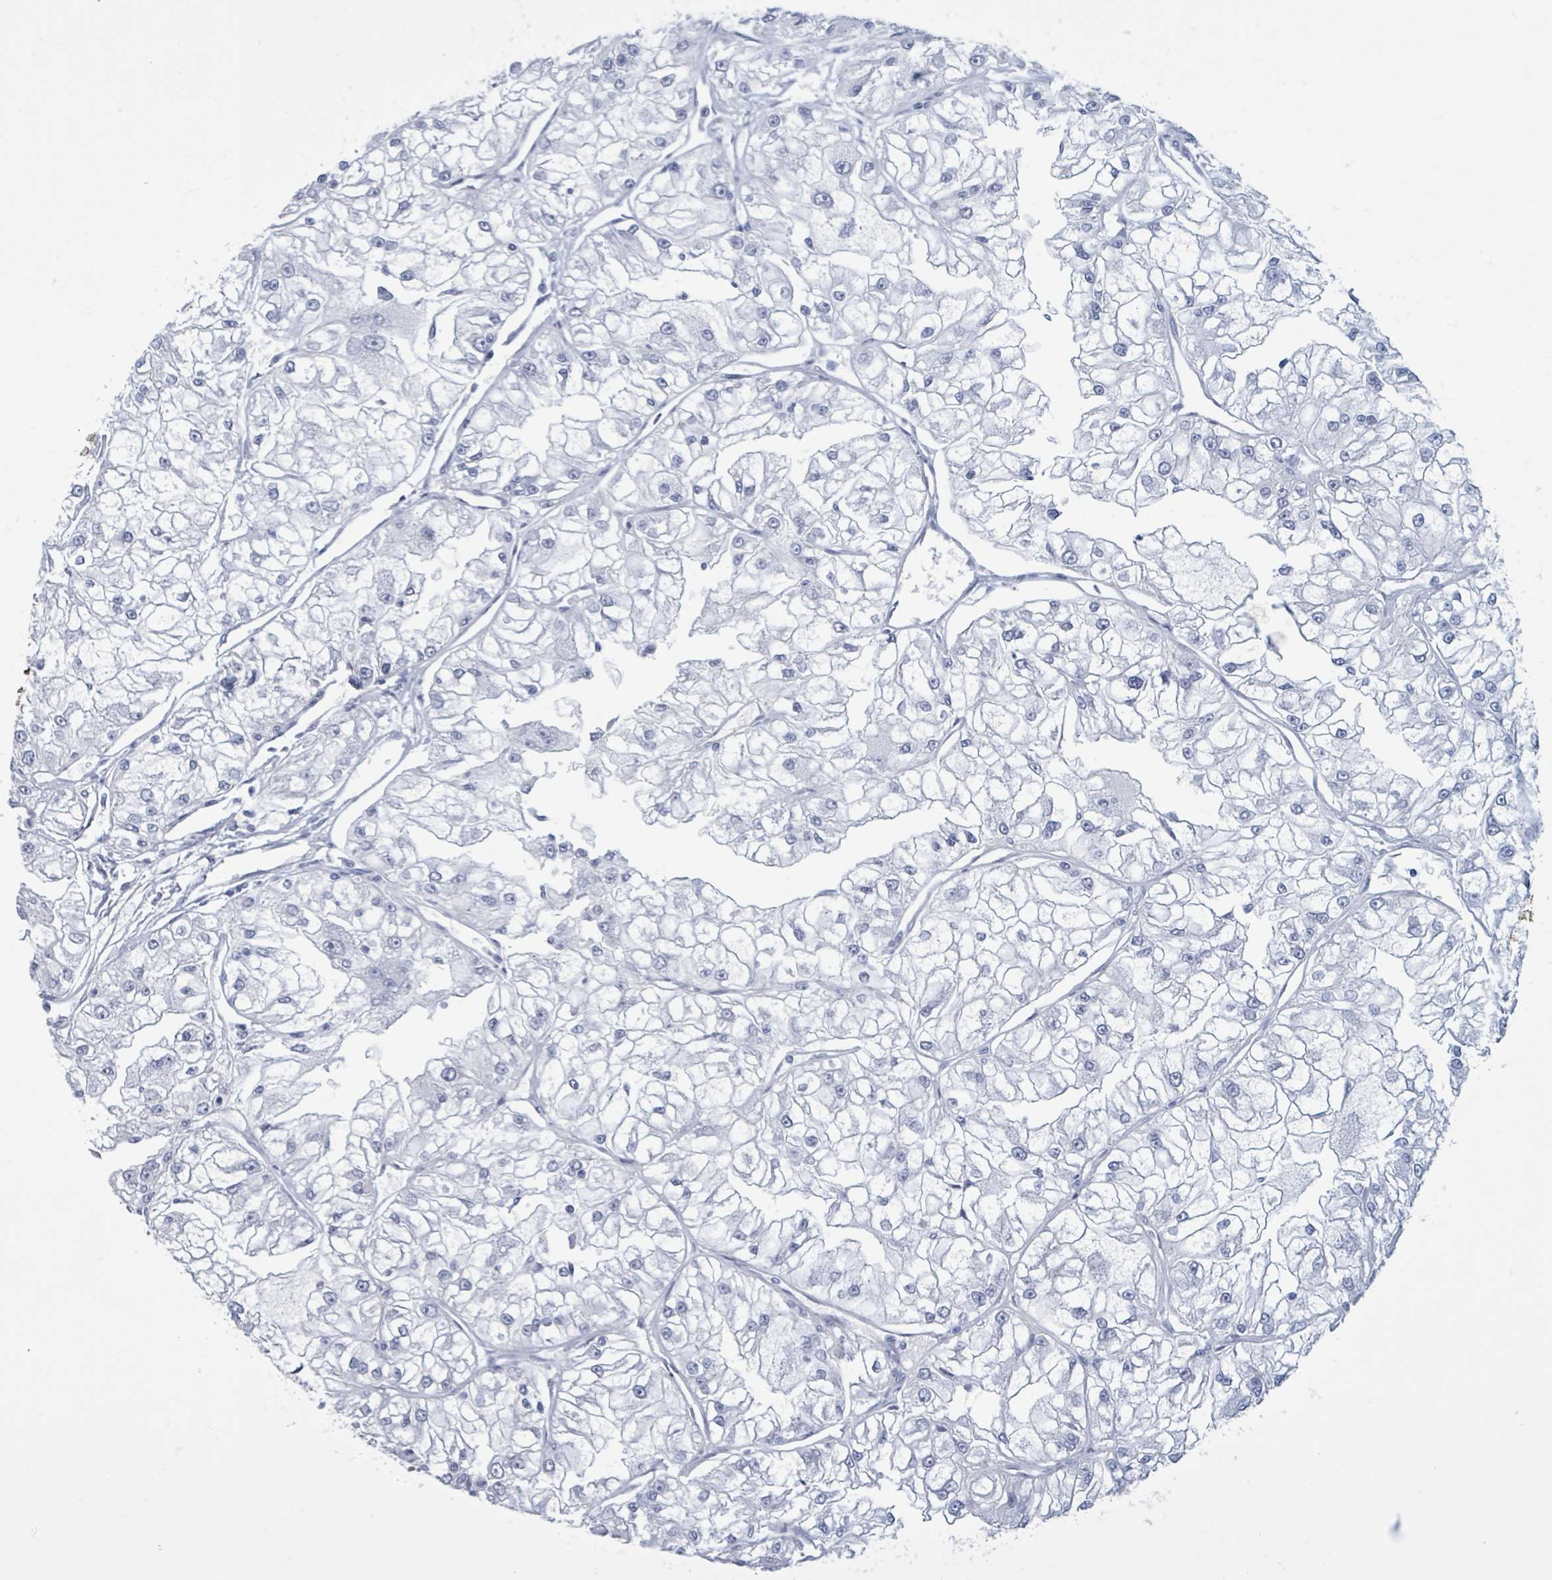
{"staining": {"intensity": "negative", "quantity": "none", "location": "none"}, "tissue": "renal cancer", "cell_type": "Tumor cells", "image_type": "cancer", "snomed": [{"axis": "morphology", "description": "Adenocarcinoma, NOS"}, {"axis": "topography", "description": "Kidney"}], "caption": "The histopathology image displays no staining of tumor cells in renal cancer.", "gene": "CT45A5", "patient": {"sex": "female", "age": 72}}